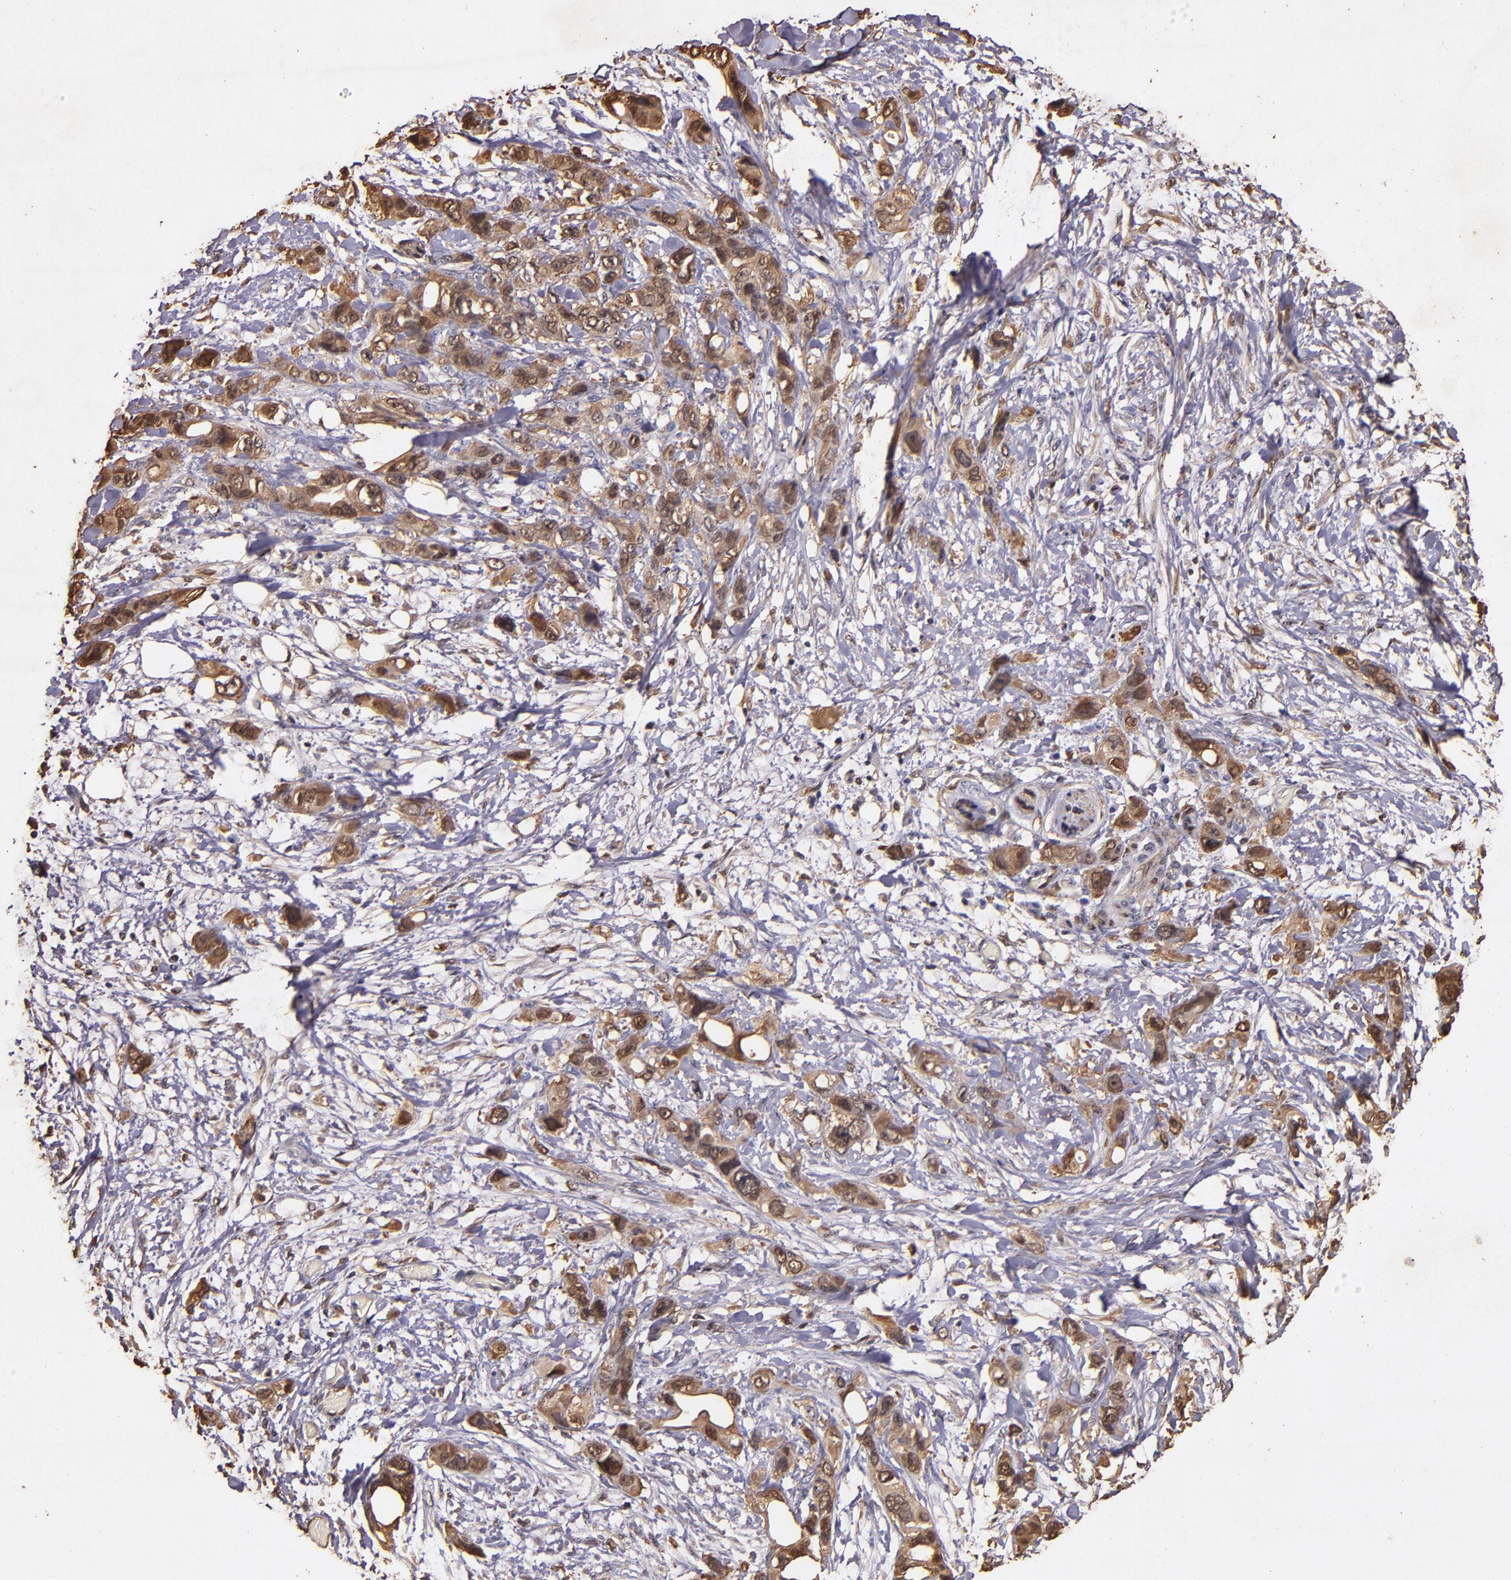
{"staining": {"intensity": "strong", "quantity": ">75%", "location": "cytoplasmic/membranous,nuclear"}, "tissue": "stomach cancer", "cell_type": "Tumor cells", "image_type": "cancer", "snomed": [{"axis": "morphology", "description": "Adenocarcinoma, NOS"}, {"axis": "topography", "description": "Stomach, upper"}], "caption": "Tumor cells display high levels of strong cytoplasmic/membranous and nuclear expression in approximately >75% of cells in stomach cancer (adenocarcinoma).", "gene": "S100A6", "patient": {"sex": "male", "age": 47}}